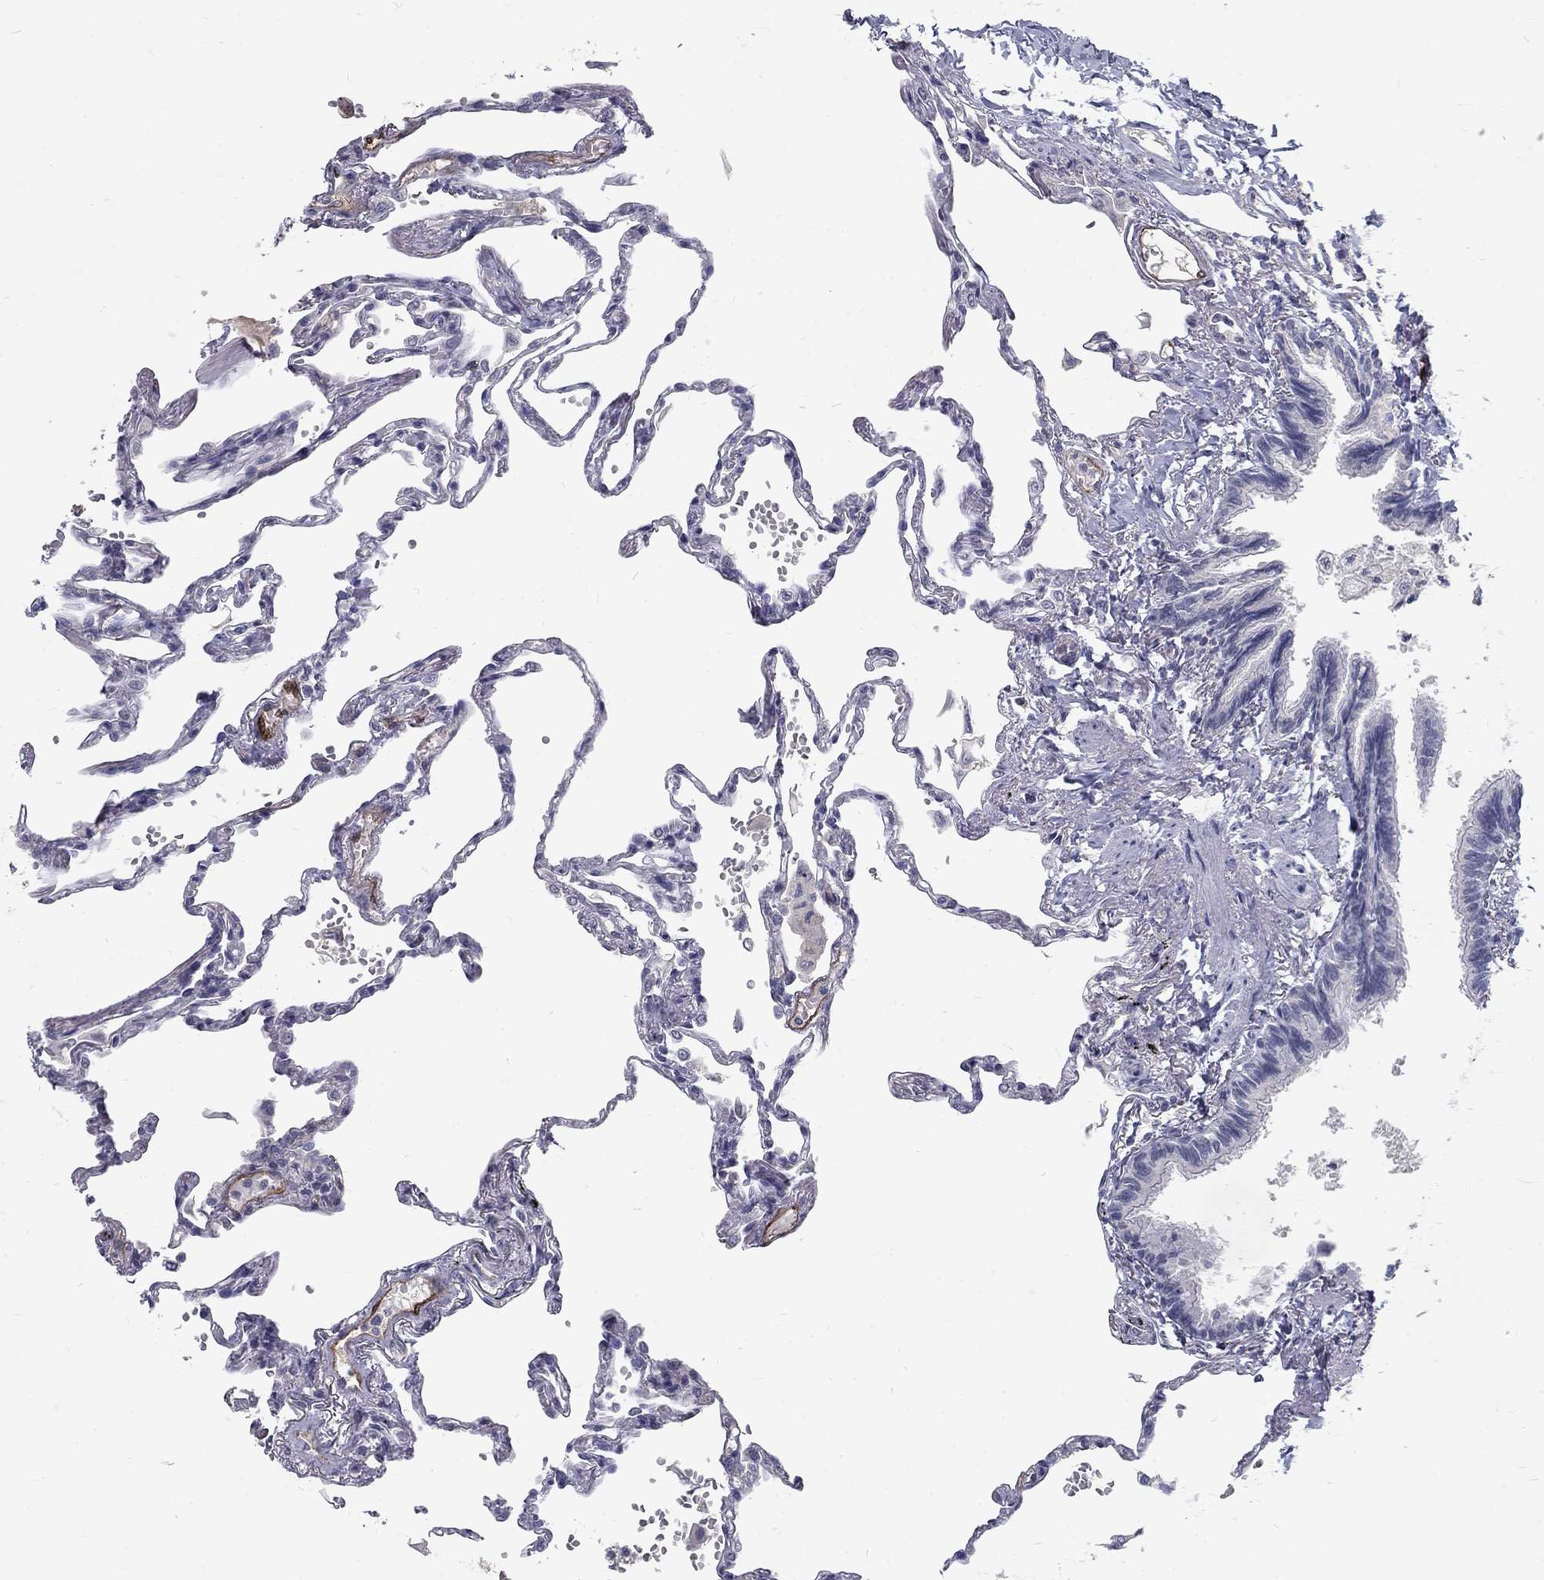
{"staining": {"intensity": "negative", "quantity": "none", "location": "none"}, "tissue": "lung", "cell_type": "Alveolar cells", "image_type": "normal", "snomed": [{"axis": "morphology", "description": "Normal tissue, NOS"}, {"axis": "topography", "description": "Lung"}], "caption": "The photomicrograph demonstrates no staining of alveolar cells in normal lung.", "gene": "NOS1", "patient": {"sex": "male", "age": 78}}